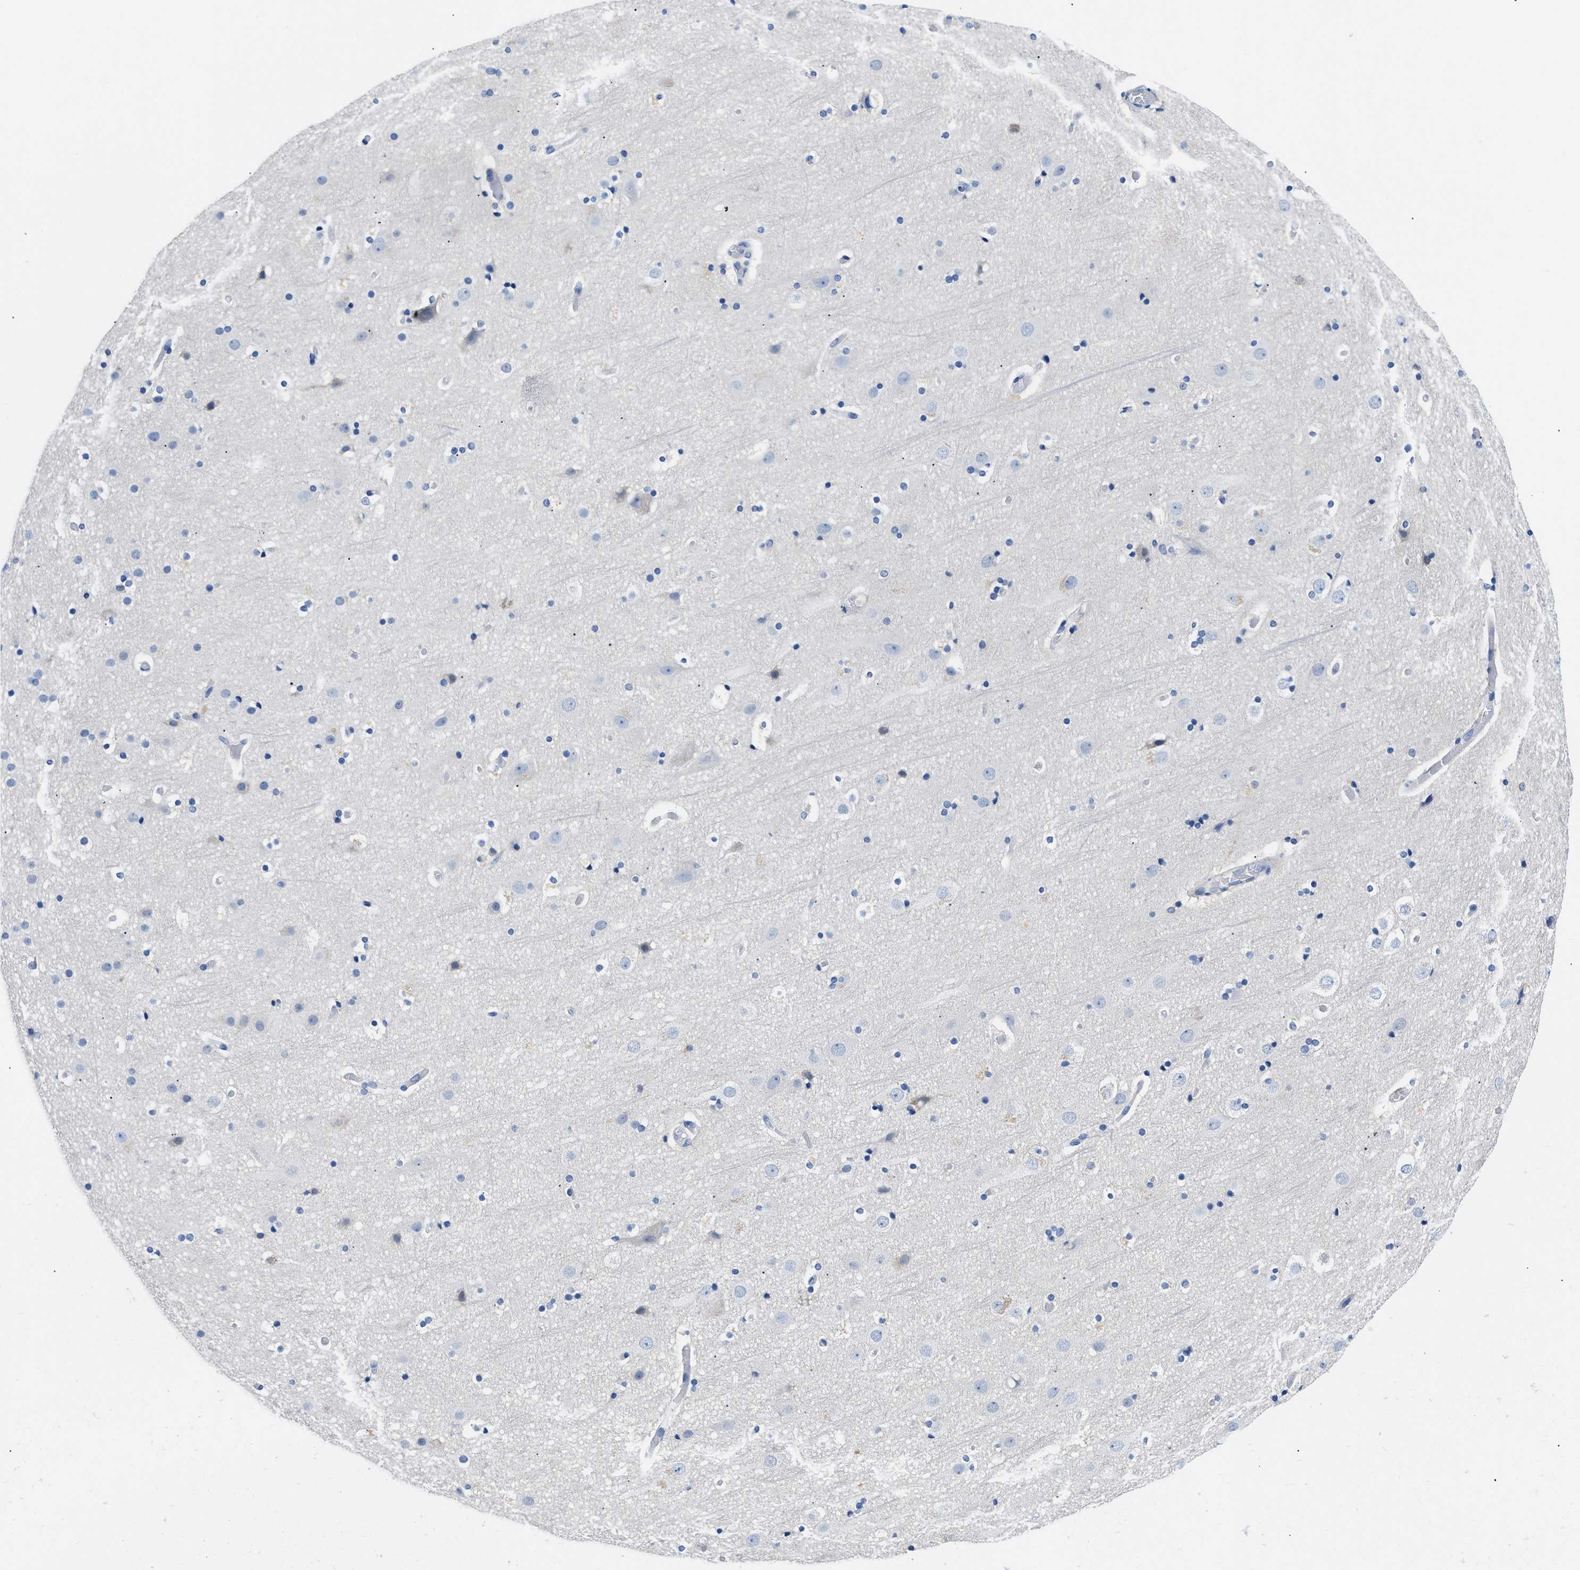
{"staining": {"intensity": "negative", "quantity": "none", "location": "none"}, "tissue": "cerebral cortex", "cell_type": "Endothelial cells", "image_type": "normal", "snomed": [{"axis": "morphology", "description": "Normal tissue, NOS"}, {"axis": "topography", "description": "Cerebral cortex"}], "caption": "Endothelial cells show no significant protein positivity in benign cerebral cortex. (DAB immunohistochemistry (IHC) with hematoxylin counter stain).", "gene": "BPGM", "patient": {"sex": "male", "age": 57}}